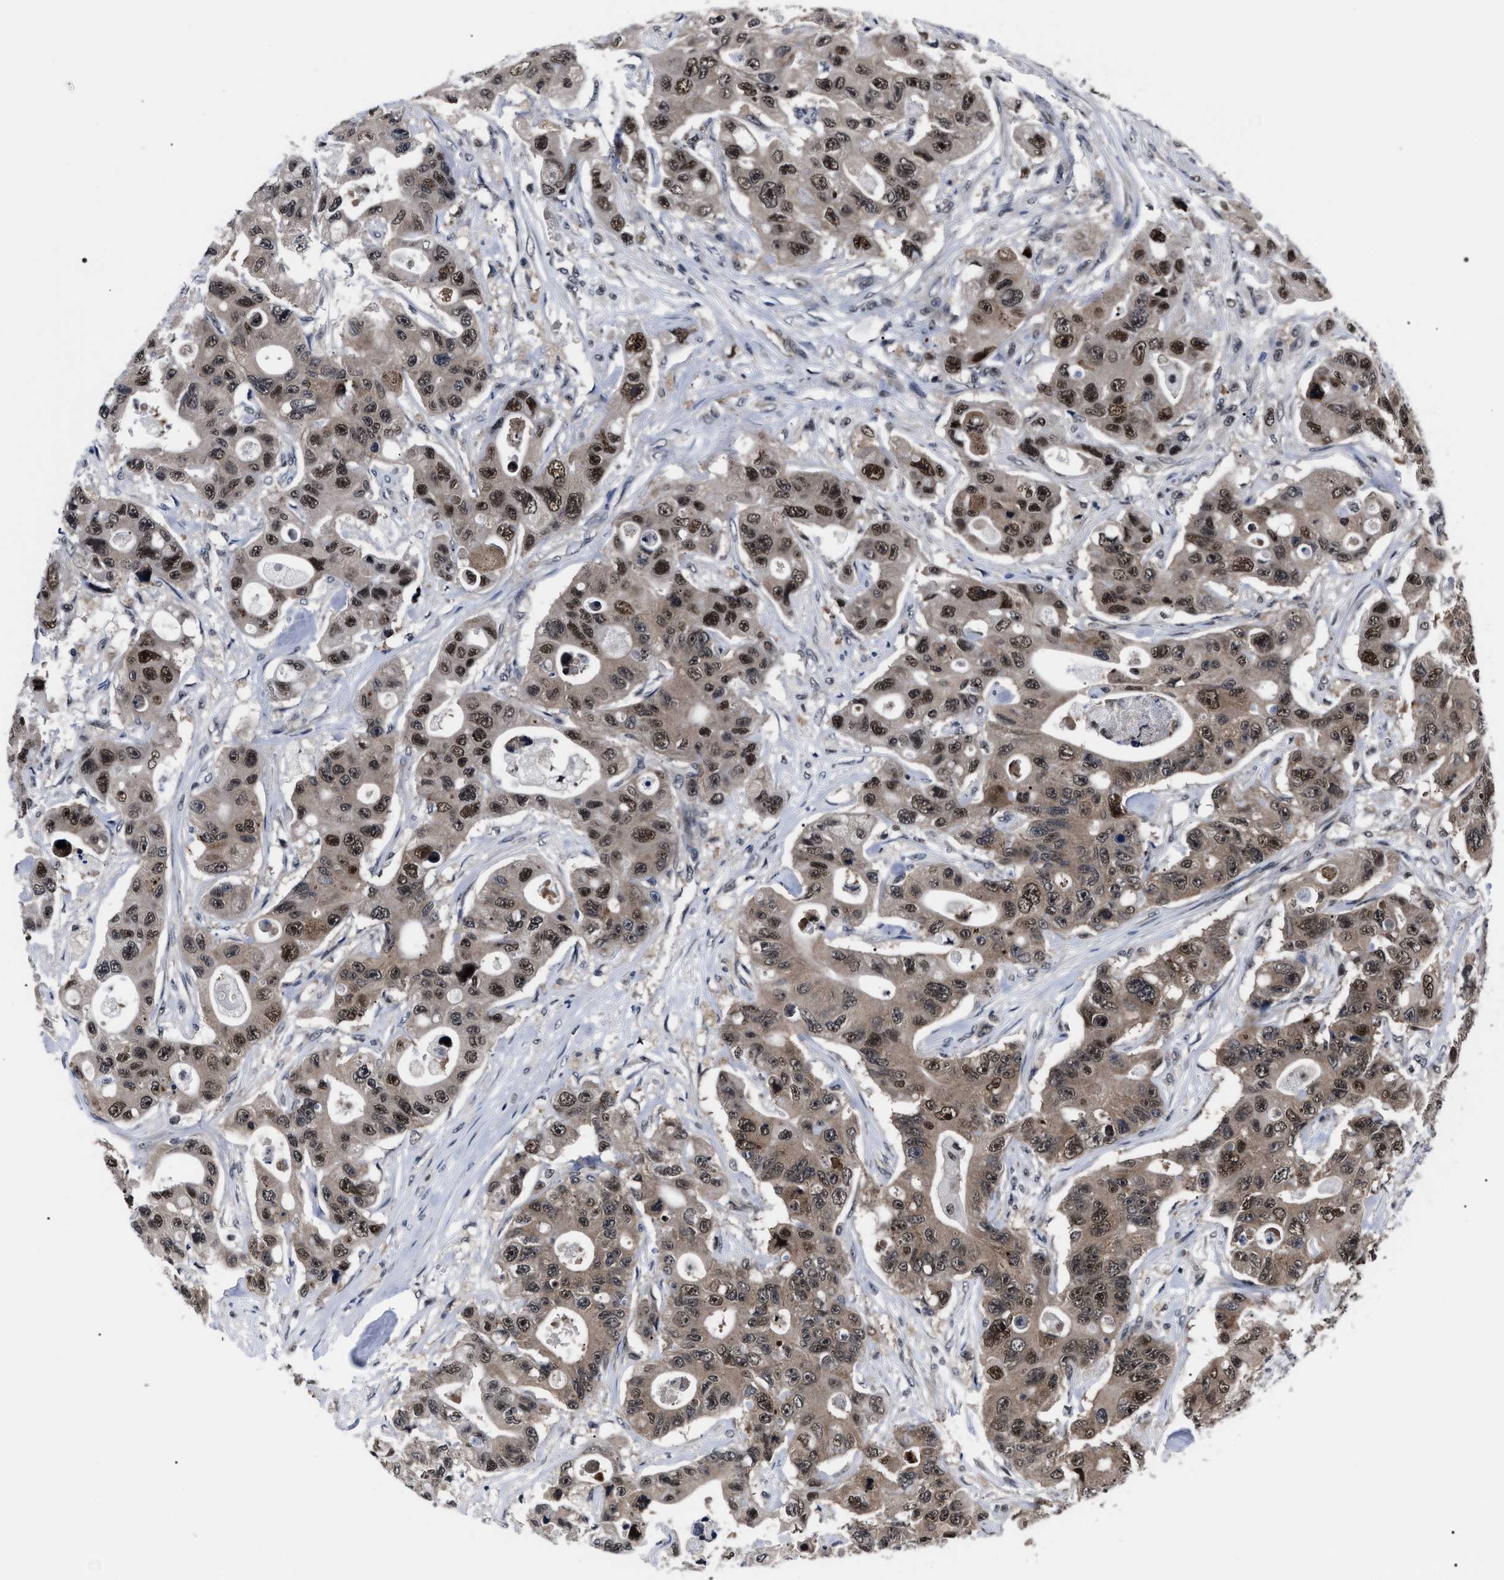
{"staining": {"intensity": "strong", "quantity": "25%-75%", "location": "nuclear"}, "tissue": "colorectal cancer", "cell_type": "Tumor cells", "image_type": "cancer", "snomed": [{"axis": "morphology", "description": "Adenocarcinoma, NOS"}, {"axis": "topography", "description": "Colon"}], "caption": "A brown stain highlights strong nuclear positivity of a protein in colorectal adenocarcinoma tumor cells.", "gene": "CSNK2A1", "patient": {"sex": "female", "age": 46}}